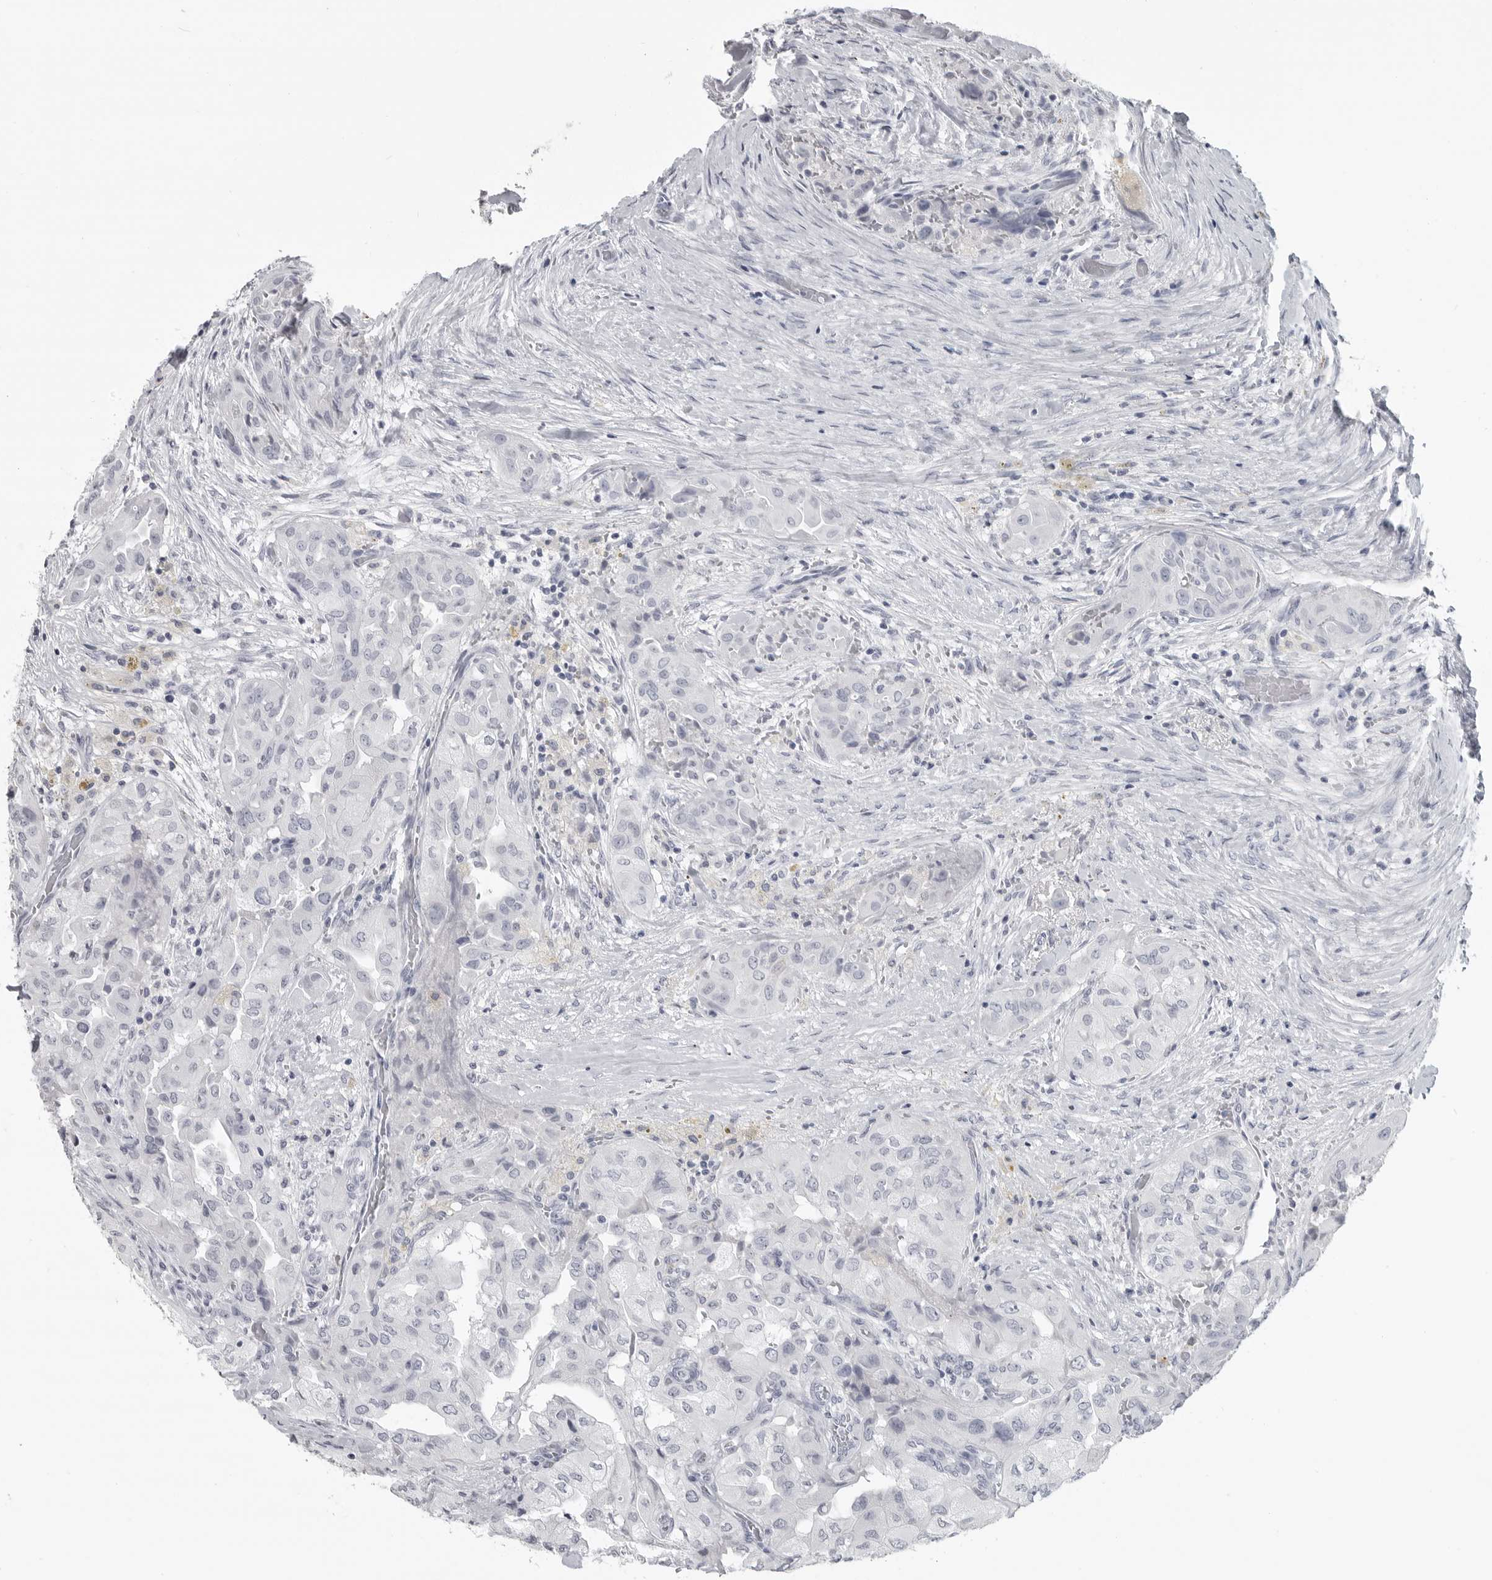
{"staining": {"intensity": "negative", "quantity": "none", "location": "none"}, "tissue": "thyroid cancer", "cell_type": "Tumor cells", "image_type": "cancer", "snomed": [{"axis": "morphology", "description": "Papillary adenocarcinoma, NOS"}, {"axis": "topography", "description": "Thyroid gland"}], "caption": "Immunohistochemistry of thyroid cancer displays no expression in tumor cells.", "gene": "LY6D", "patient": {"sex": "female", "age": 59}}